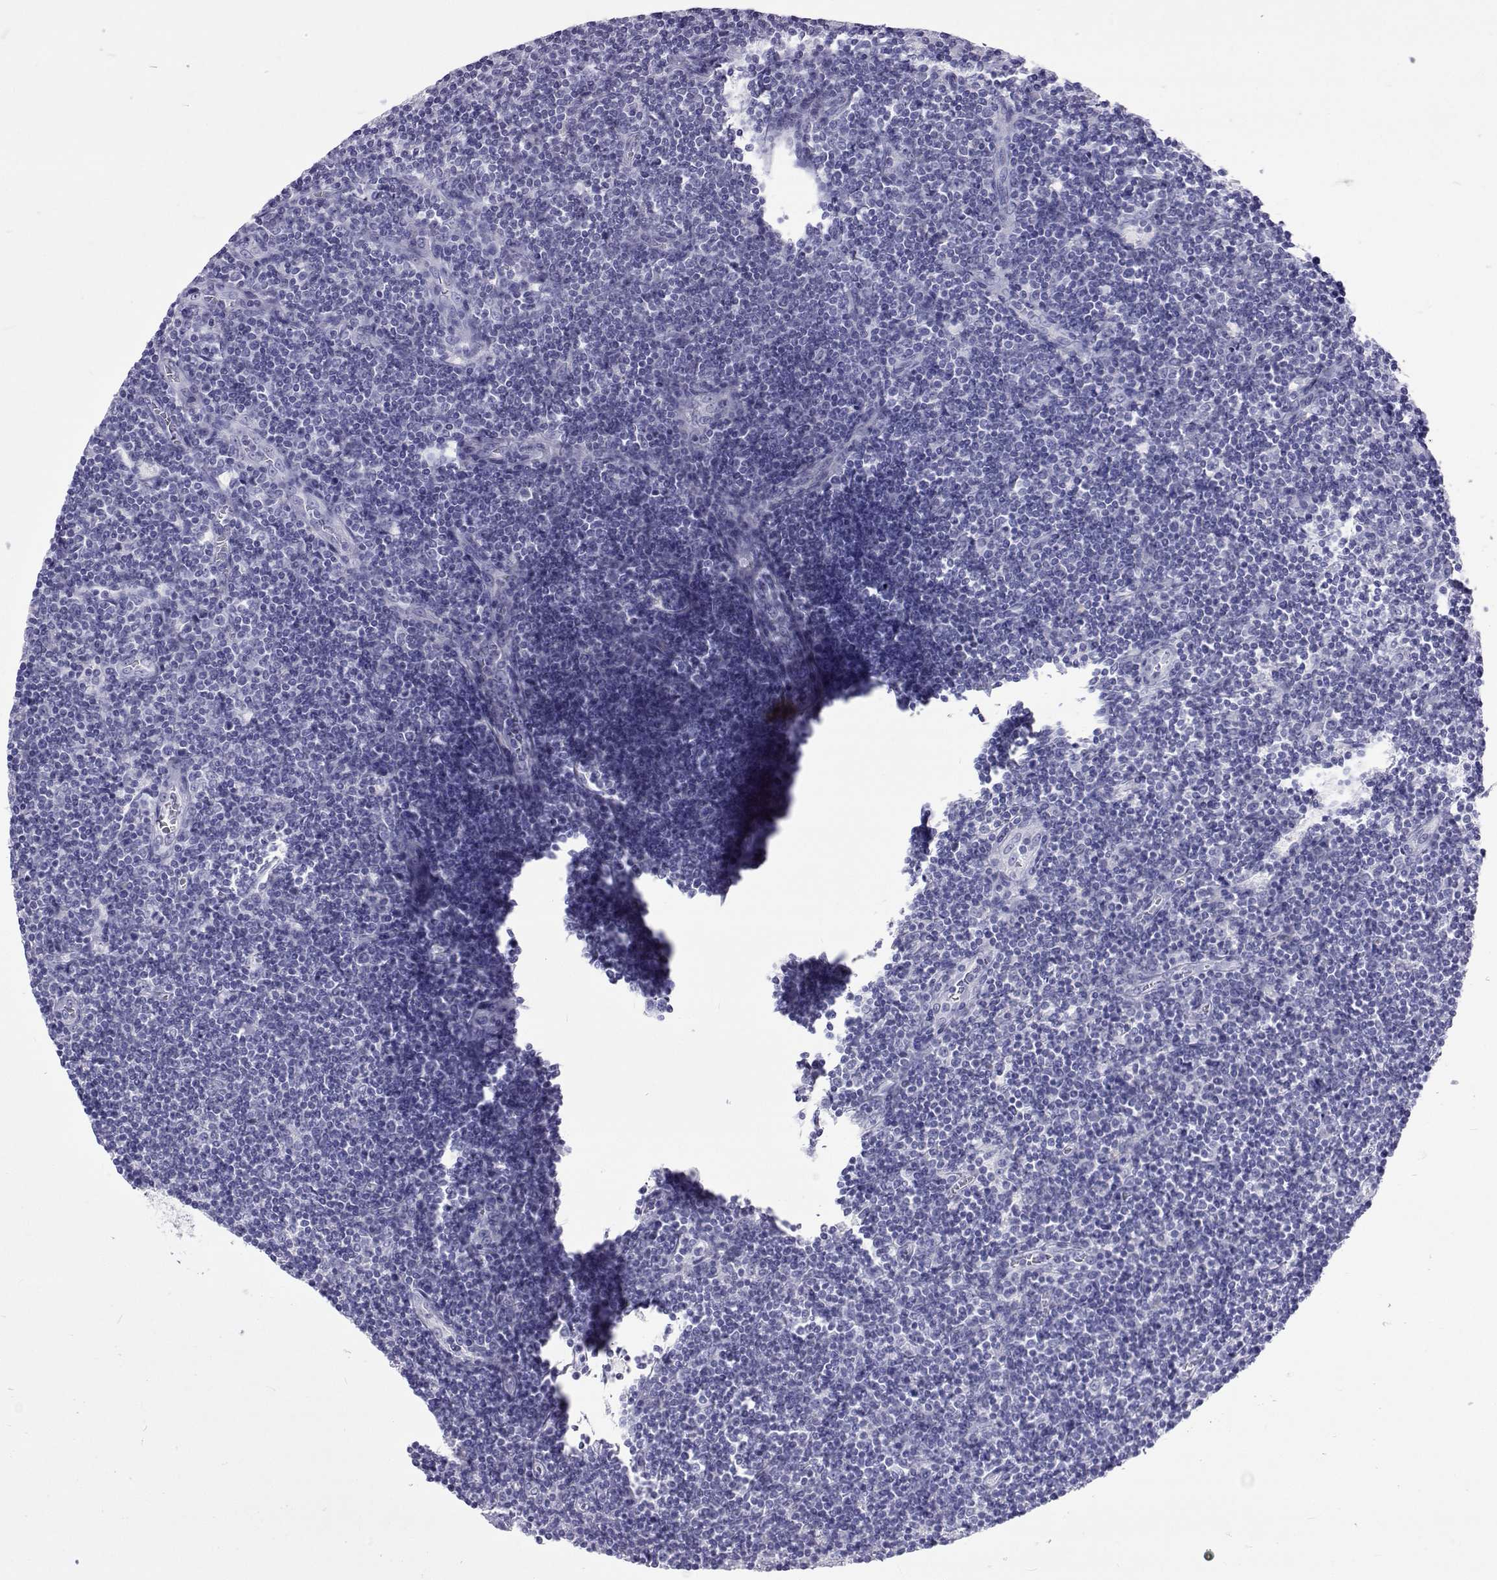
{"staining": {"intensity": "negative", "quantity": "none", "location": "none"}, "tissue": "lymphoma", "cell_type": "Tumor cells", "image_type": "cancer", "snomed": [{"axis": "morphology", "description": "Hodgkin's disease, NOS"}, {"axis": "topography", "description": "Lymph node"}], "caption": "This is an immunohistochemistry (IHC) image of Hodgkin's disease. There is no positivity in tumor cells.", "gene": "UMODL1", "patient": {"sex": "male", "age": 40}}